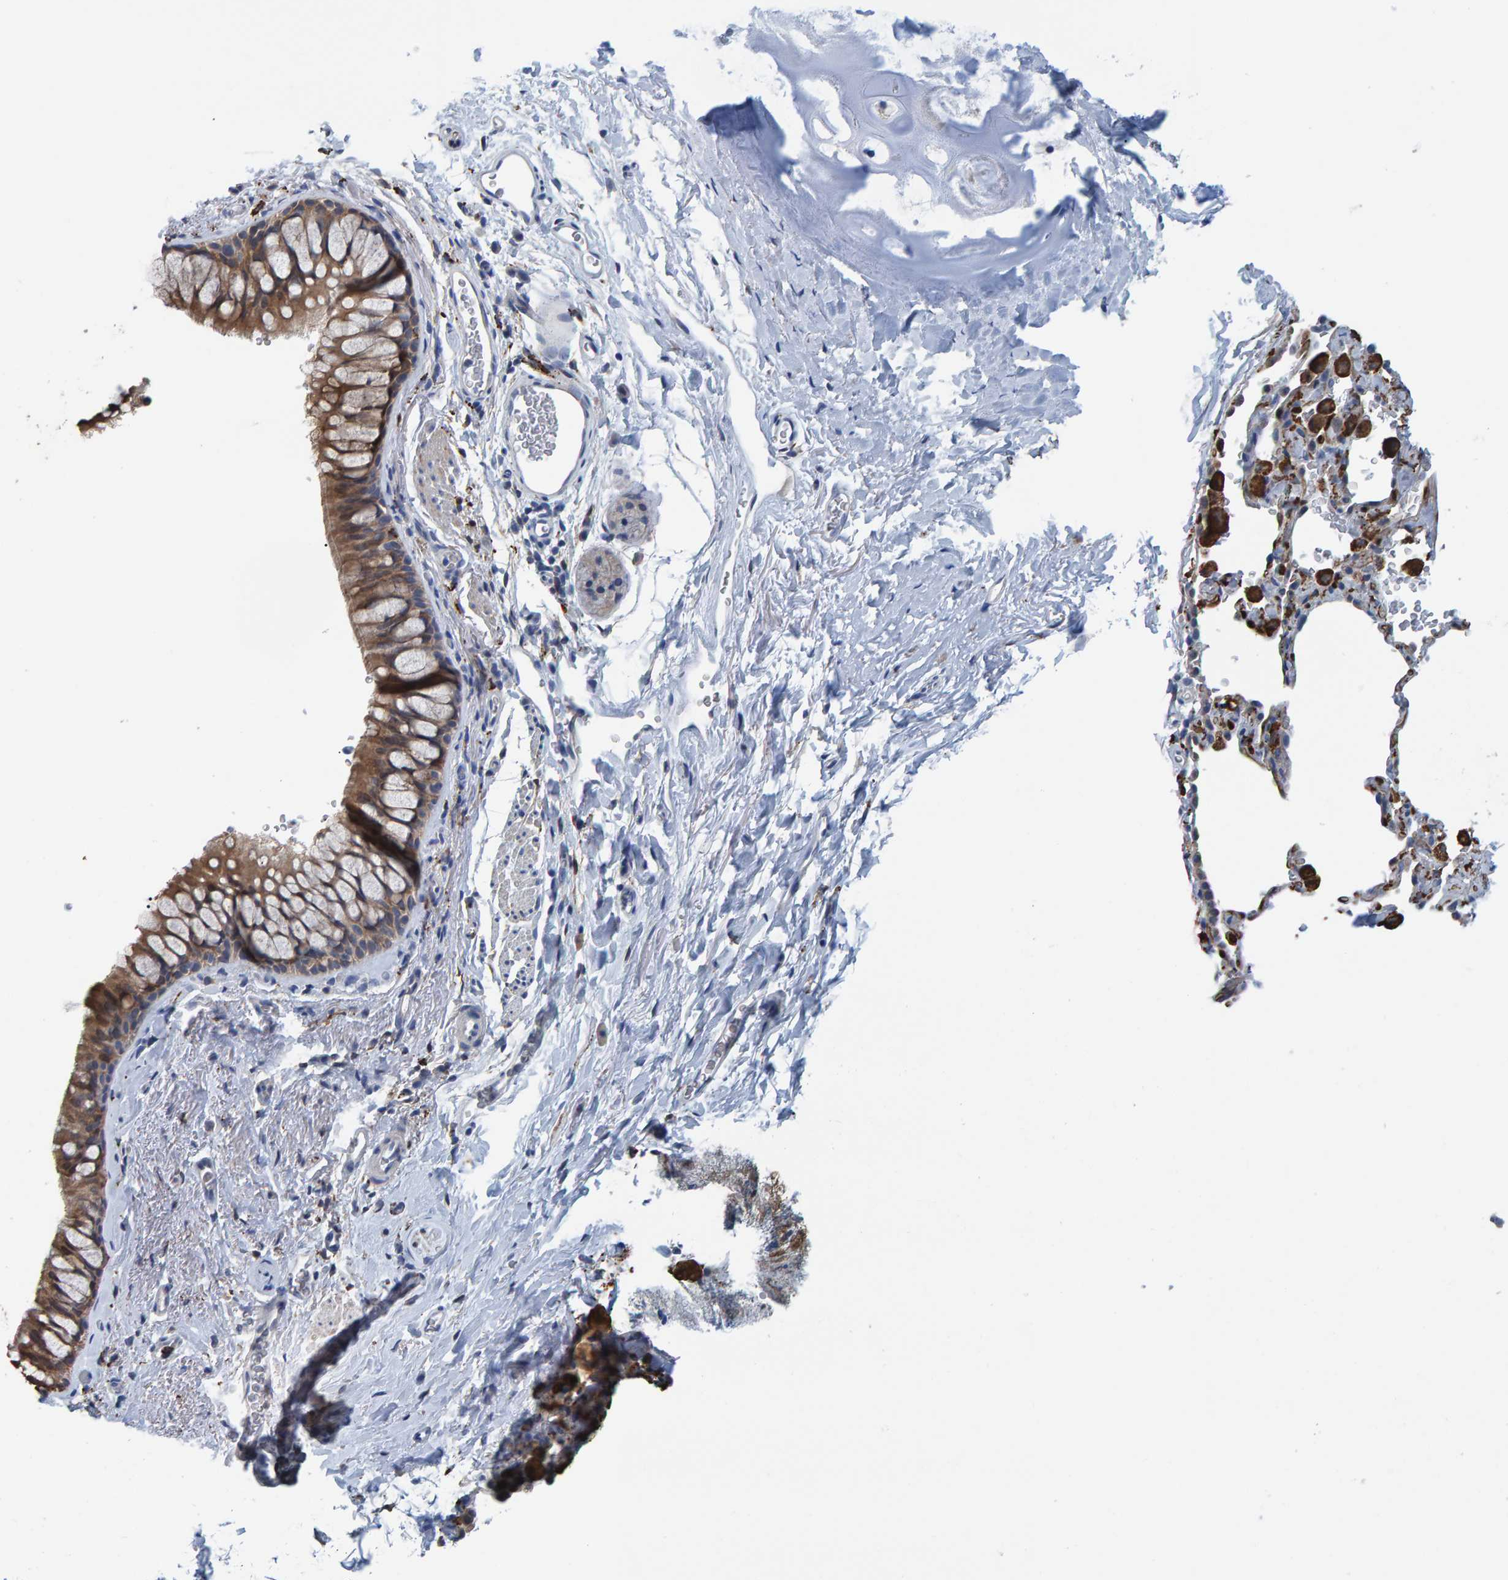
{"staining": {"intensity": "moderate", "quantity": ">75%", "location": "cytoplasmic/membranous"}, "tissue": "bronchus", "cell_type": "Respiratory epithelial cells", "image_type": "normal", "snomed": [{"axis": "morphology", "description": "Normal tissue, NOS"}, {"axis": "topography", "description": "Cartilage tissue"}, {"axis": "topography", "description": "Bronchus"}], "caption": "A histopathology image showing moderate cytoplasmic/membranous staining in about >75% of respiratory epithelial cells in normal bronchus, as visualized by brown immunohistochemical staining.", "gene": "IDO1", "patient": {"sex": "female", "age": 53}}